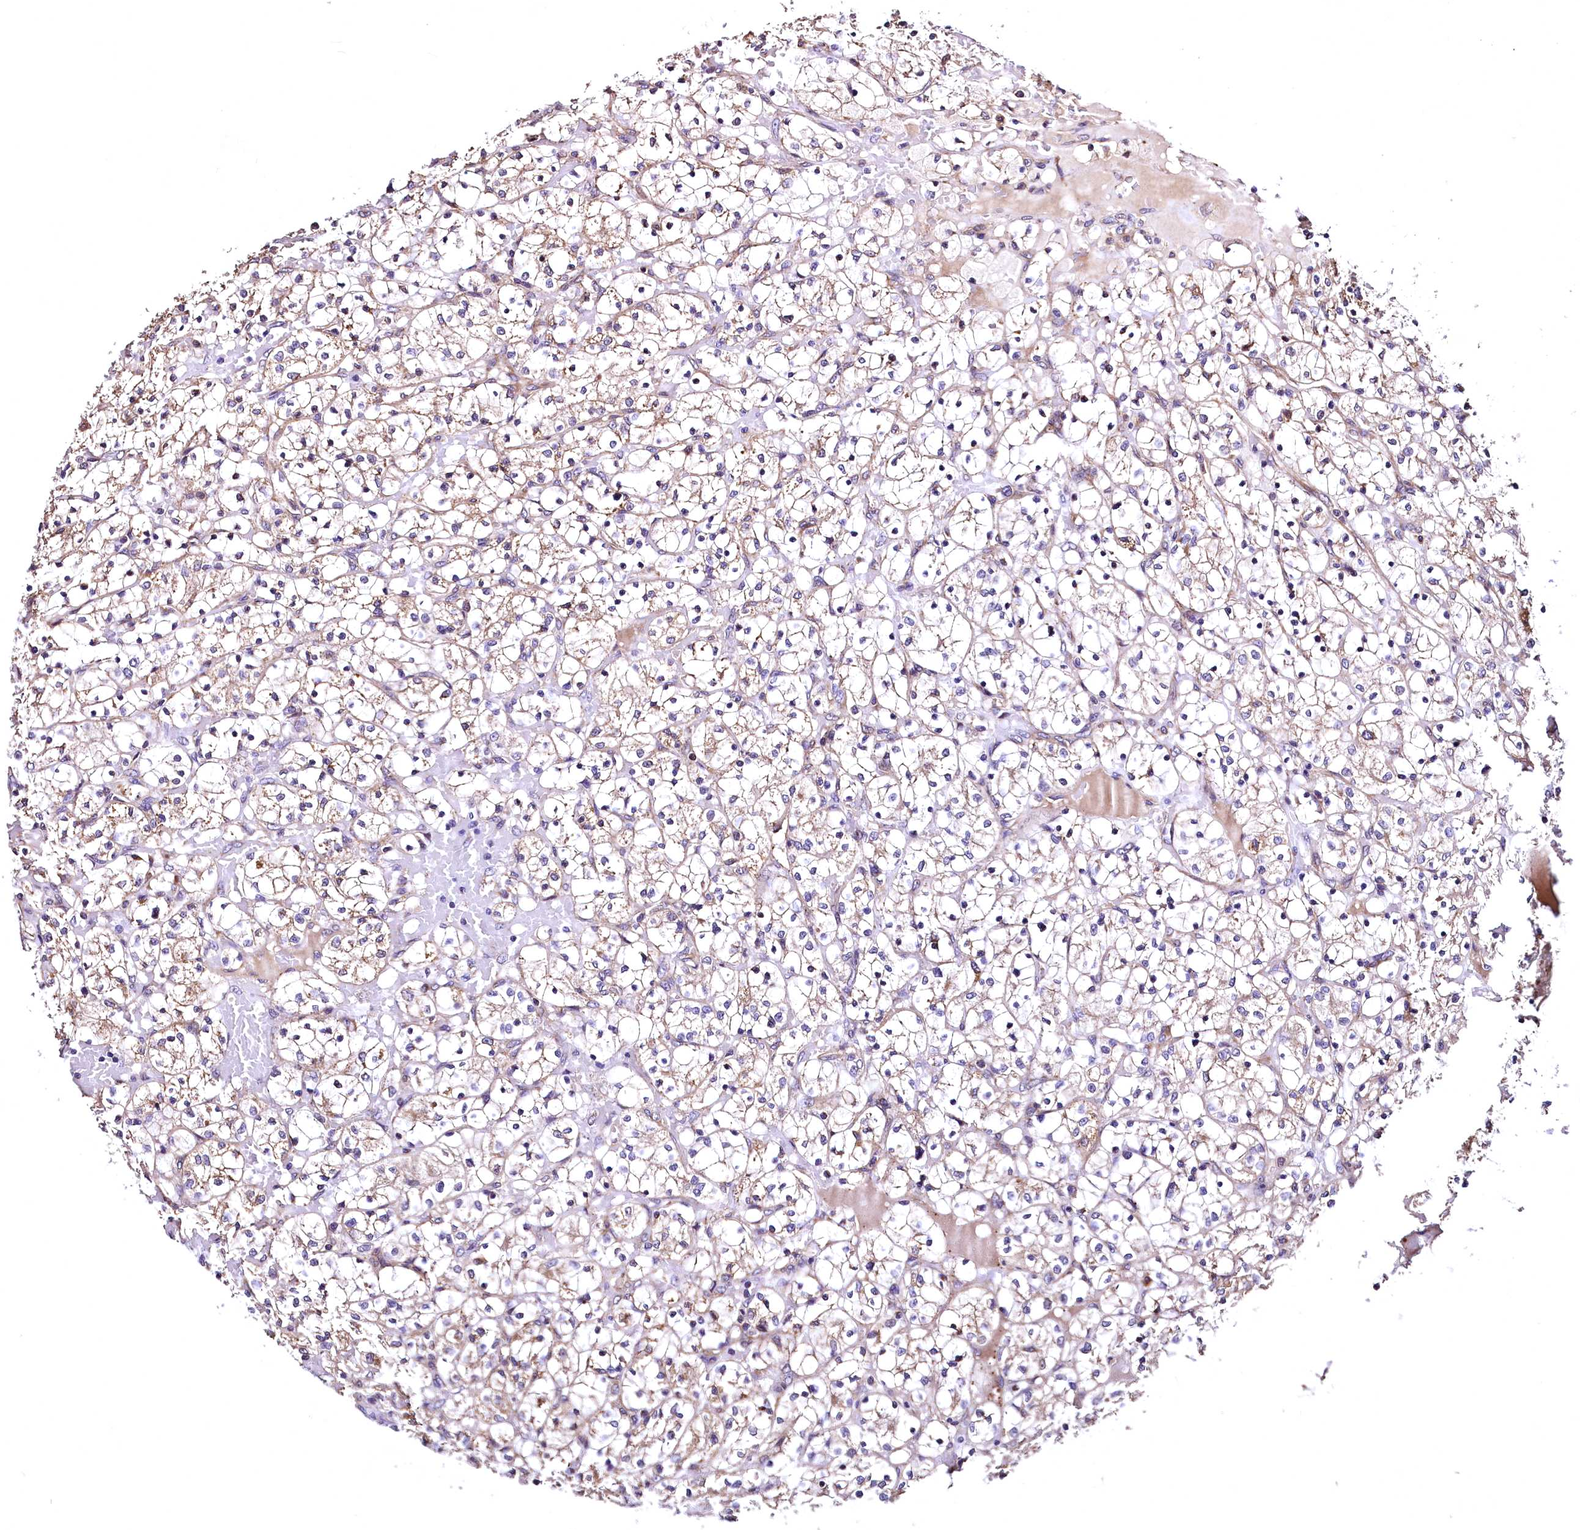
{"staining": {"intensity": "moderate", "quantity": ">75%", "location": "cytoplasmic/membranous"}, "tissue": "renal cancer", "cell_type": "Tumor cells", "image_type": "cancer", "snomed": [{"axis": "morphology", "description": "Adenocarcinoma, NOS"}, {"axis": "topography", "description": "Kidney"}], "caption": "High-power microscopy captured an immunohistochemistry micrograph of adenocarcinoma (renal), revealing moderate cytoplasmic/membranous staining in approximately >75% of tumor cells. The protein is shown in brown color, while the nuclei are stained blue.", "gene": "LRSAM1", "patient": {"sex": "female", "age": 69}}